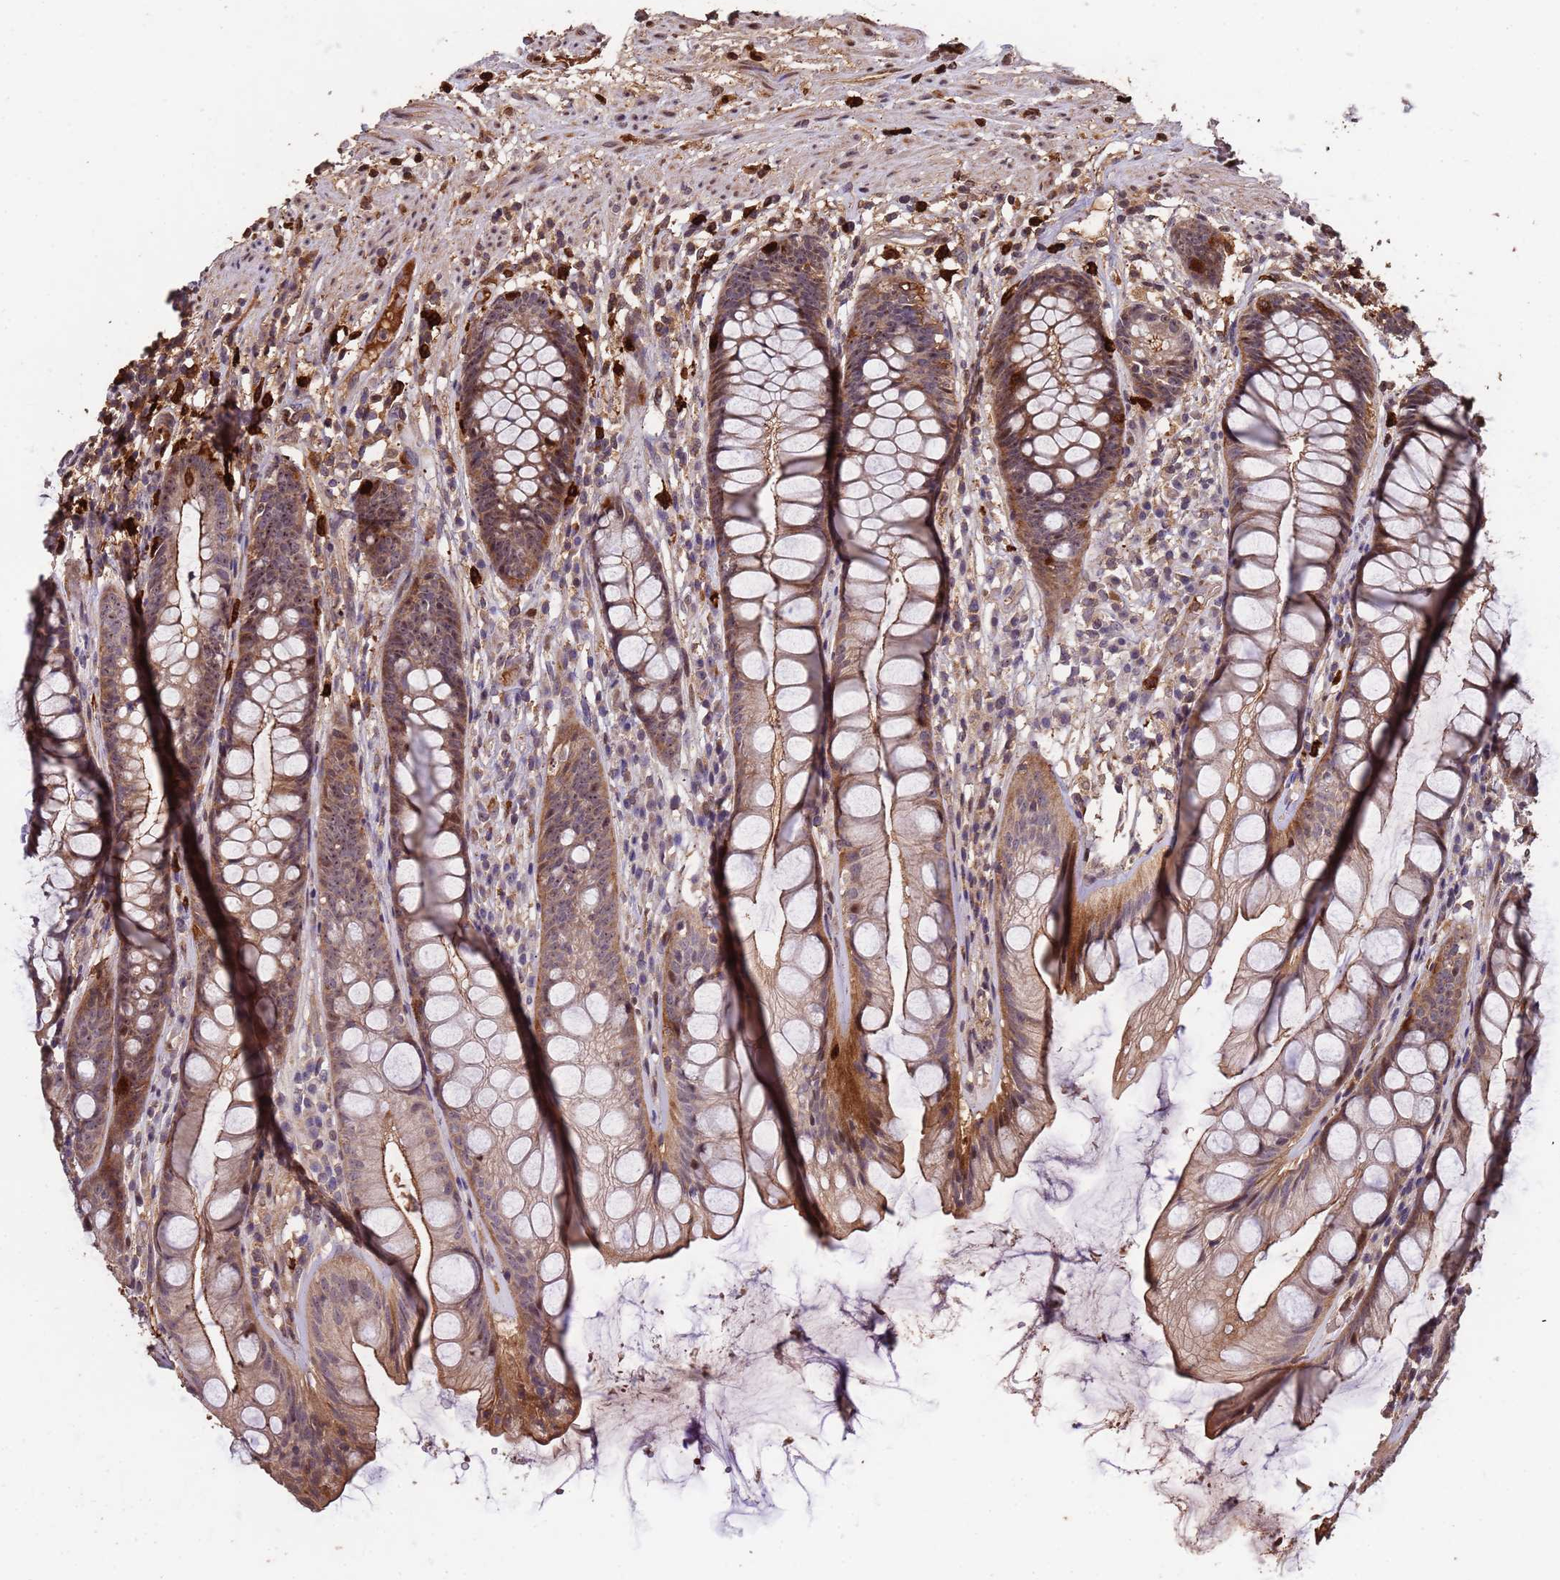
{"staining": {"intensity": "moderate", "quantity": ">75%", "location": "cytoplasmic/membranous,nuclear"}, "tissue": "rectum", "cell_type": "Glandular cells", "image_type": "normal", "snomed": [{"axis": "morphology", "description": "Normal tissue, NOS"}, {"axis": "topography", "description": "Rectum"}], "caption": "DAB (3,3'-diaminobenzidine) immunohistochemical staining of unremarkable human rectum displays moderate cytoplasmic/membranous,nuclear protein staining in approximately >75% of glandular cells.", "gene": "CCDC184", "patient": {"sex": "male", "age": 74}}